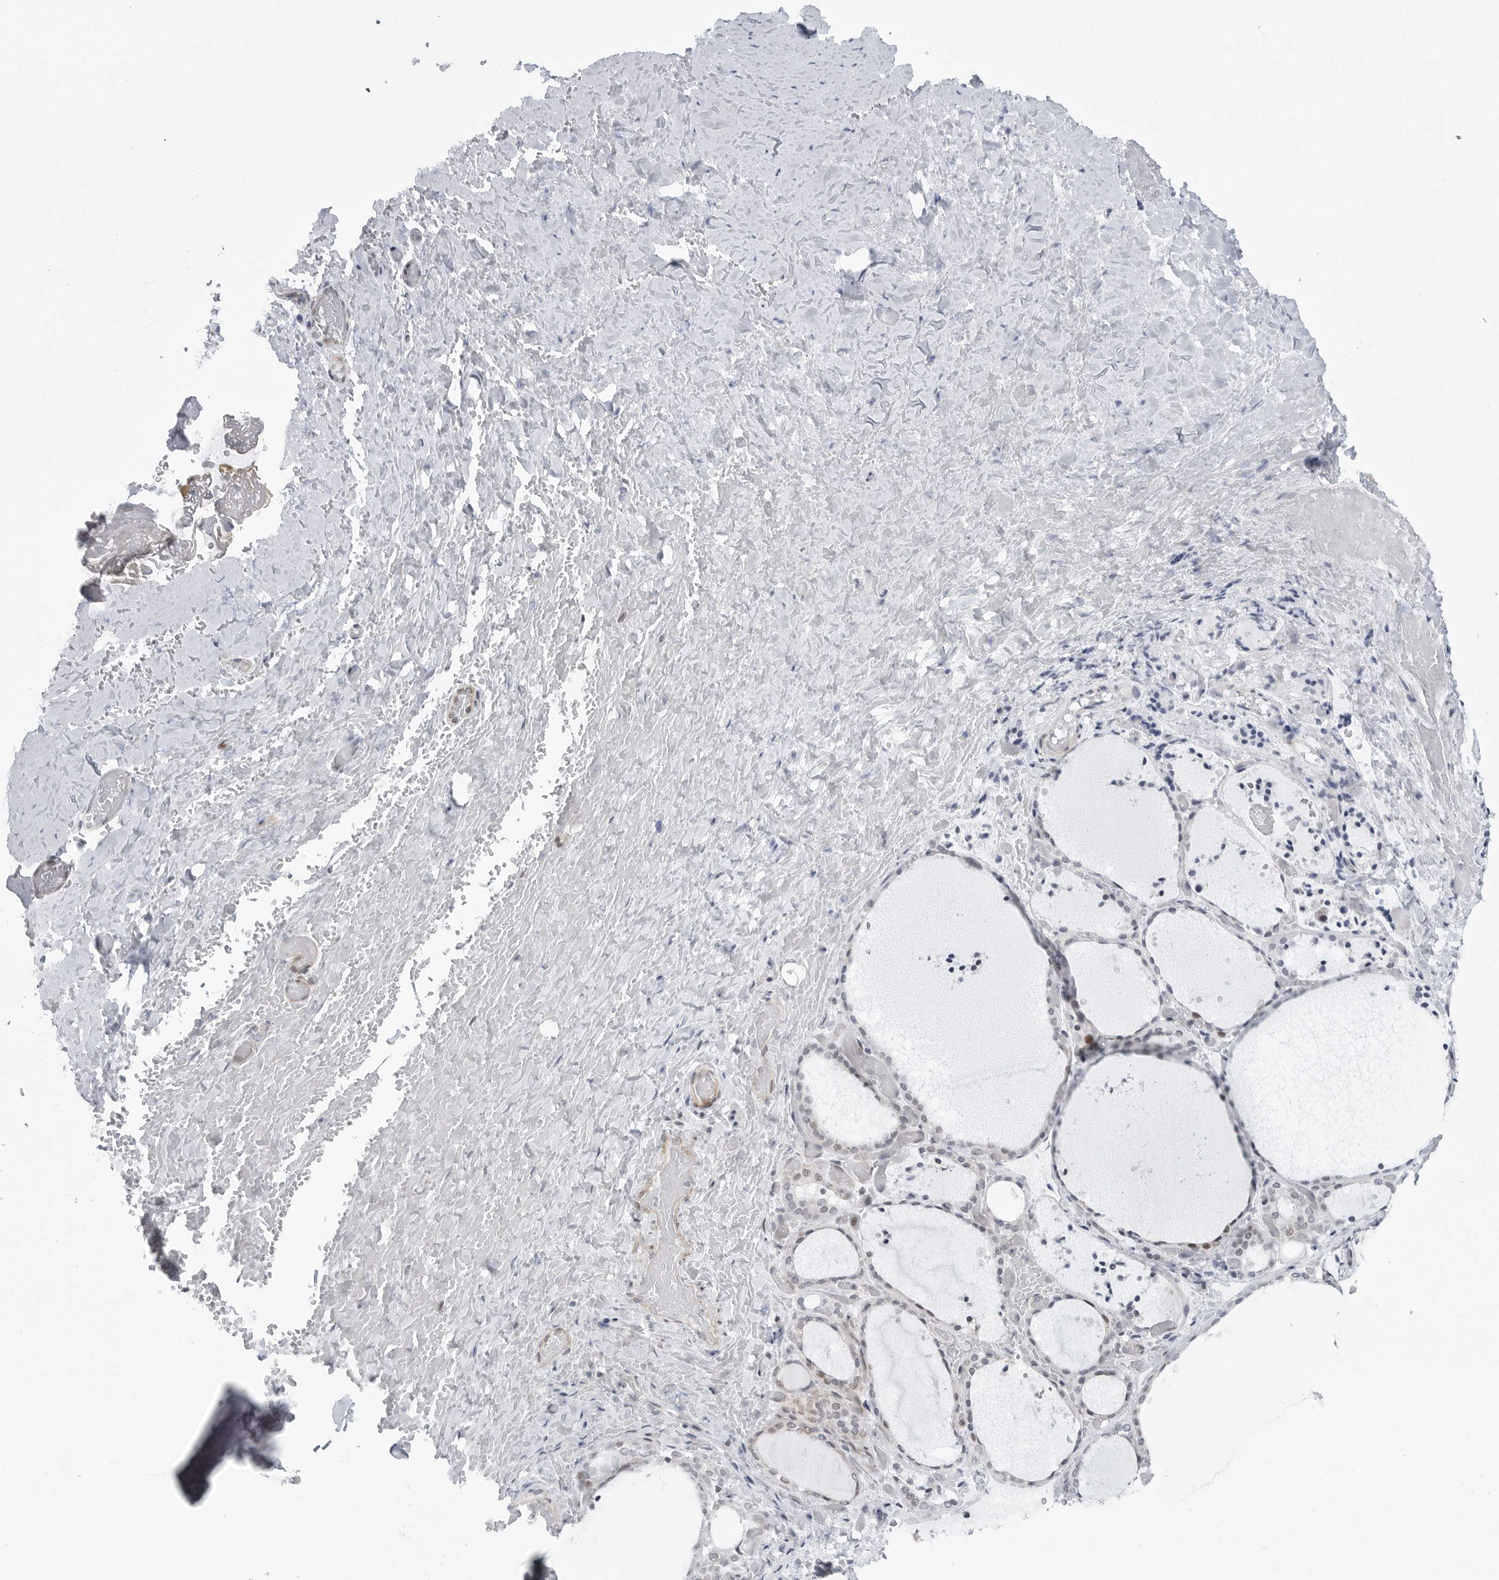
{"staining": {"intensity": "weak", "quantity": "<25%", "location": "nuclear"}, "tissue": "thyroid gland", "cell_type": "Glandular cells", "image_type": "normal", "snomed": [{"axis": "morphology", "description": "Normal tissue, NOS"}, {"axis": "topography", "description": "Thyroid gland"}], "caption": "Immunohistochemistry (IHC) image of unremarkable thyroid gland: thyroid gland stained with DAB (3,3'-diaminobenzidine) displays no significant protein expression in glandular cells.", "gene": "FAM135B", "patient": {"sex": "female", "age": 44}}